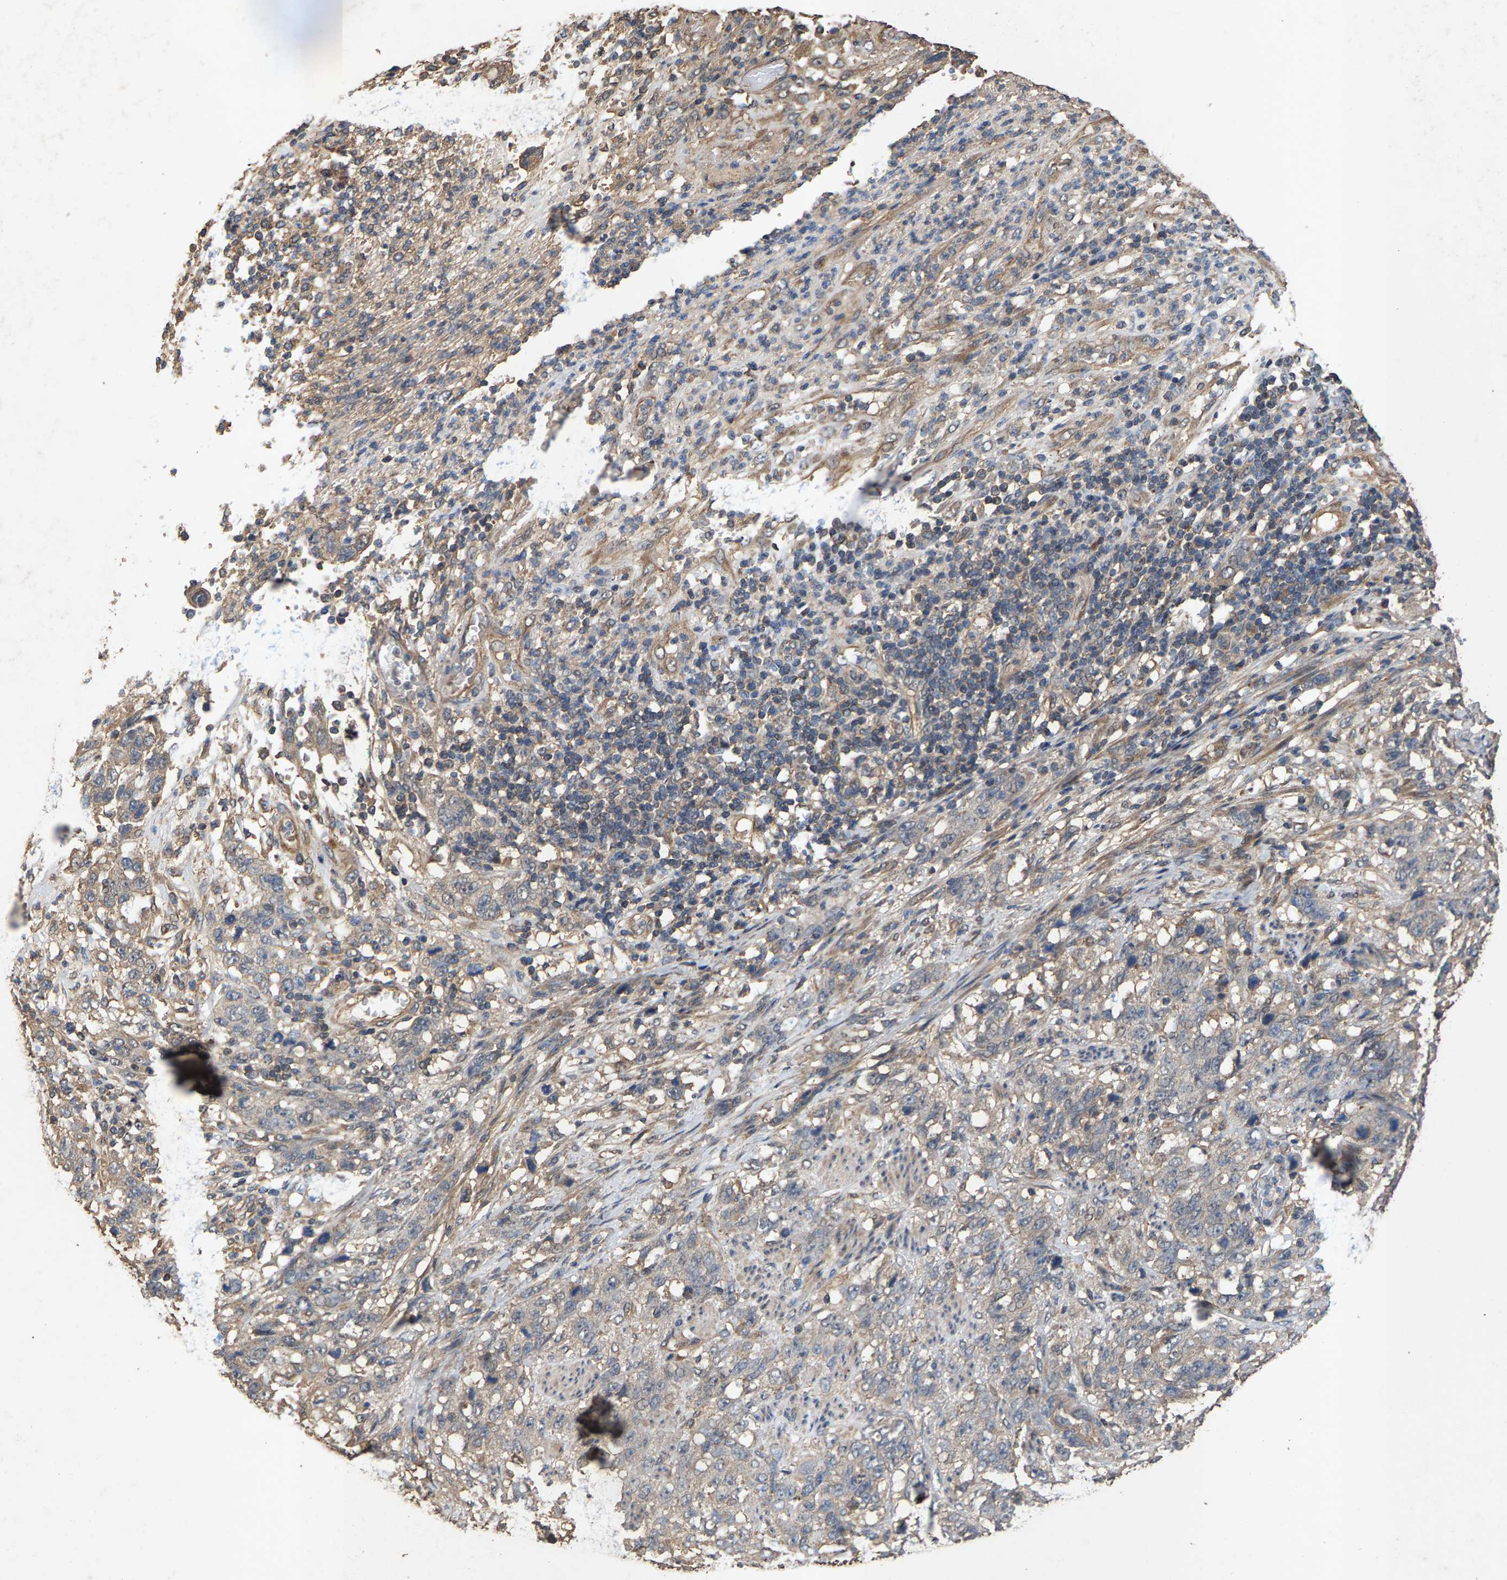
{"staining": {"intensity": "weak", "quantity": "<25%", "location": "cytoplasmic/membranous"}, "tissue": "stomach cancer", "cell_type": "Tumor cells", "image_type": "cancer", "snomed": [{"axis": "morphology", "description": "Adenocarcinoma, NOS"}, {"axis": "topography", "description": "Stomach"}], "caption": "This is an immunohistochemistry (IHC) photomicrograph of human stomach cancer. There is no expression in tumor cells.", "gene": "HTRA3", "patient": {"sex": "male", "age": 48}}